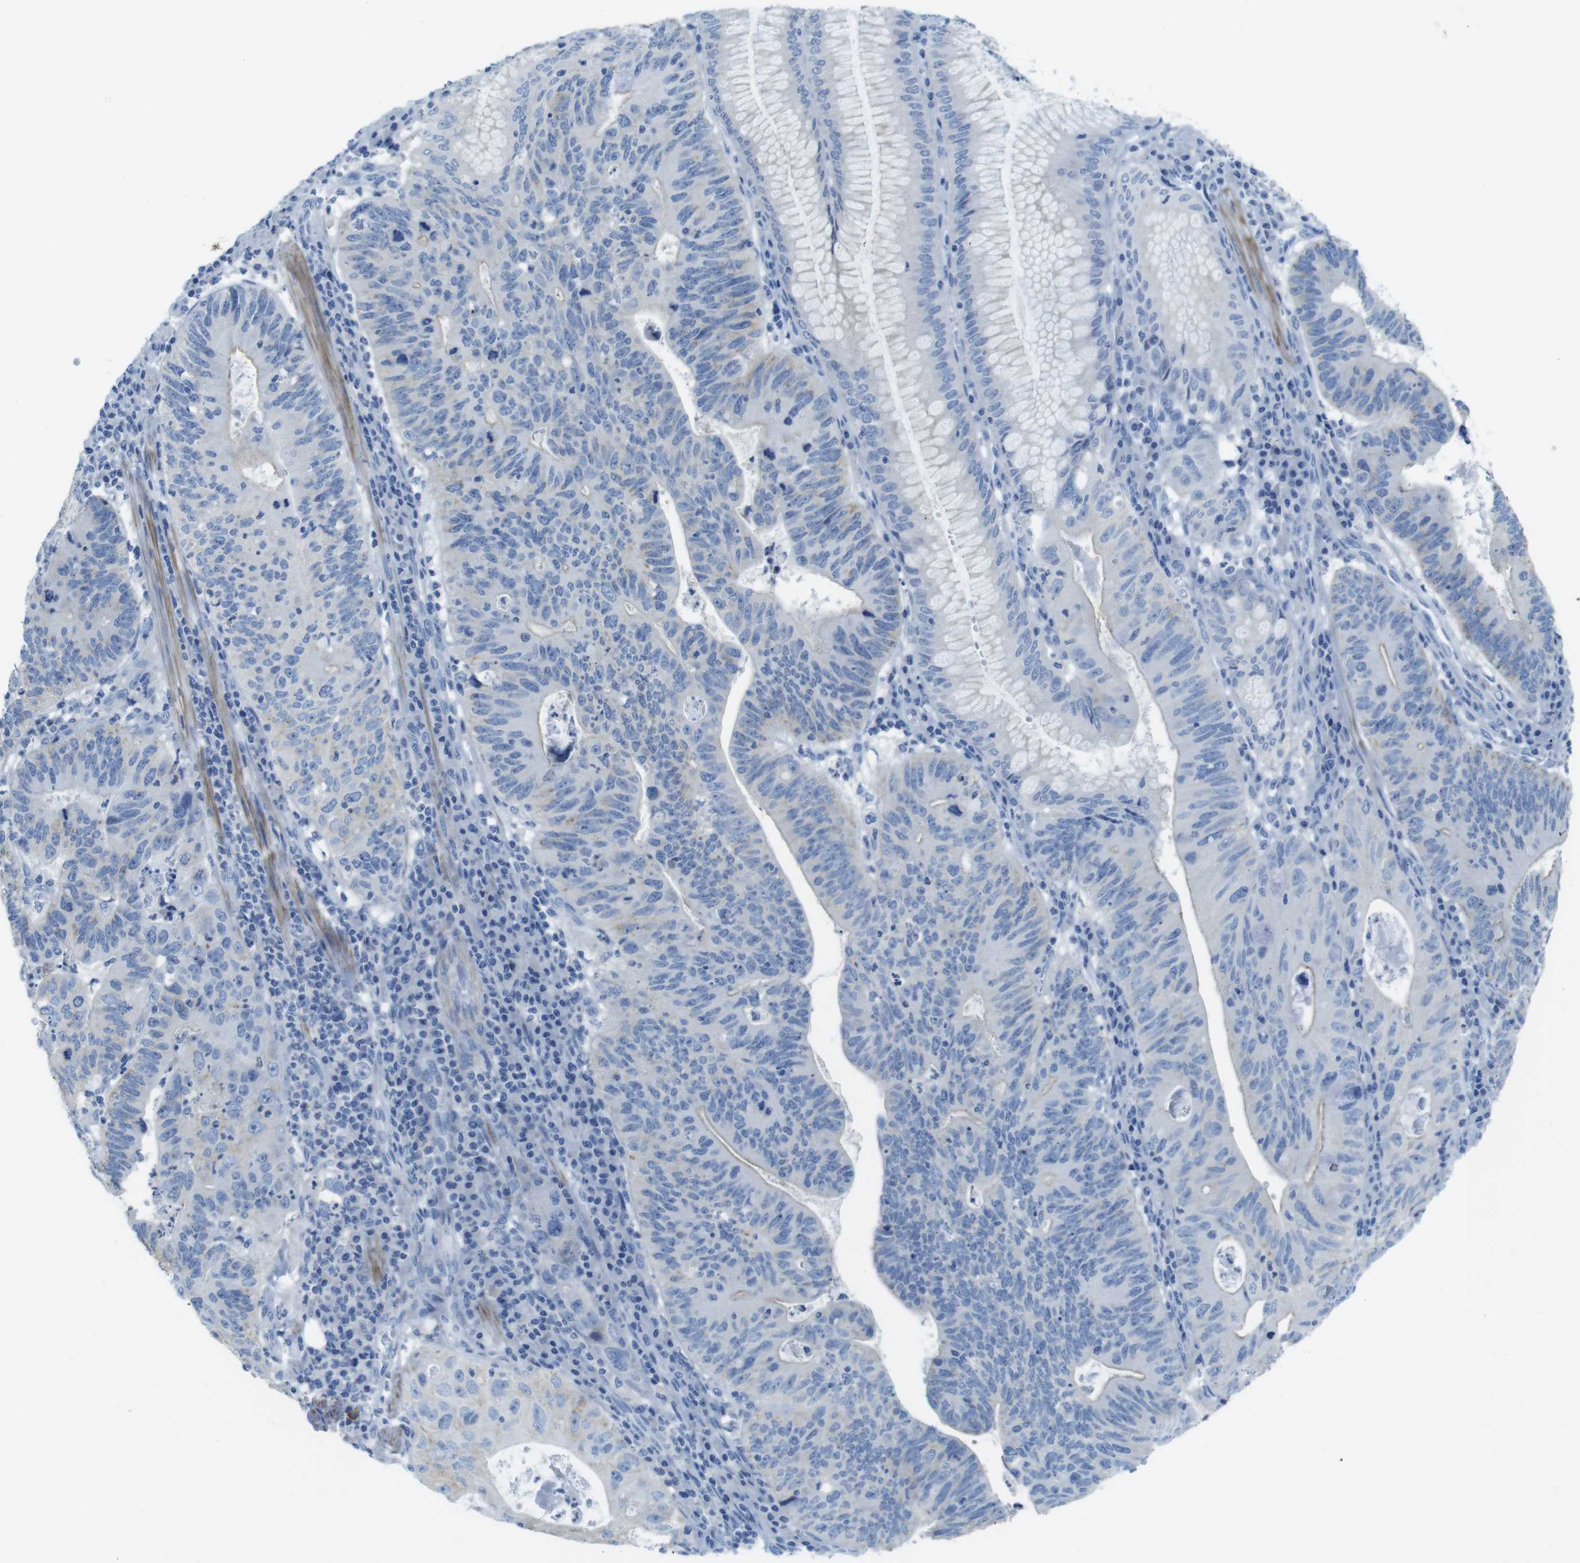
{"staining": {"intensity": "negative", "quantity": "none", "location": "none"}, "tissue": "stomach cancer", "cell_type": "Tumor cells", "image_type": "cancer", "snomed": [{"axis": "morphology", "description": "Adenocarcinoma, NOS"}, {"axis": "topography", "description": "Stomach"}], "caption": "This is an immunohistochemistry photomicrograph of human adenocarcinoma (stomach). There is no positivity in tumor cells.", "gene": "ASIC5", "patient": {"sex": "male", "age": 59}}